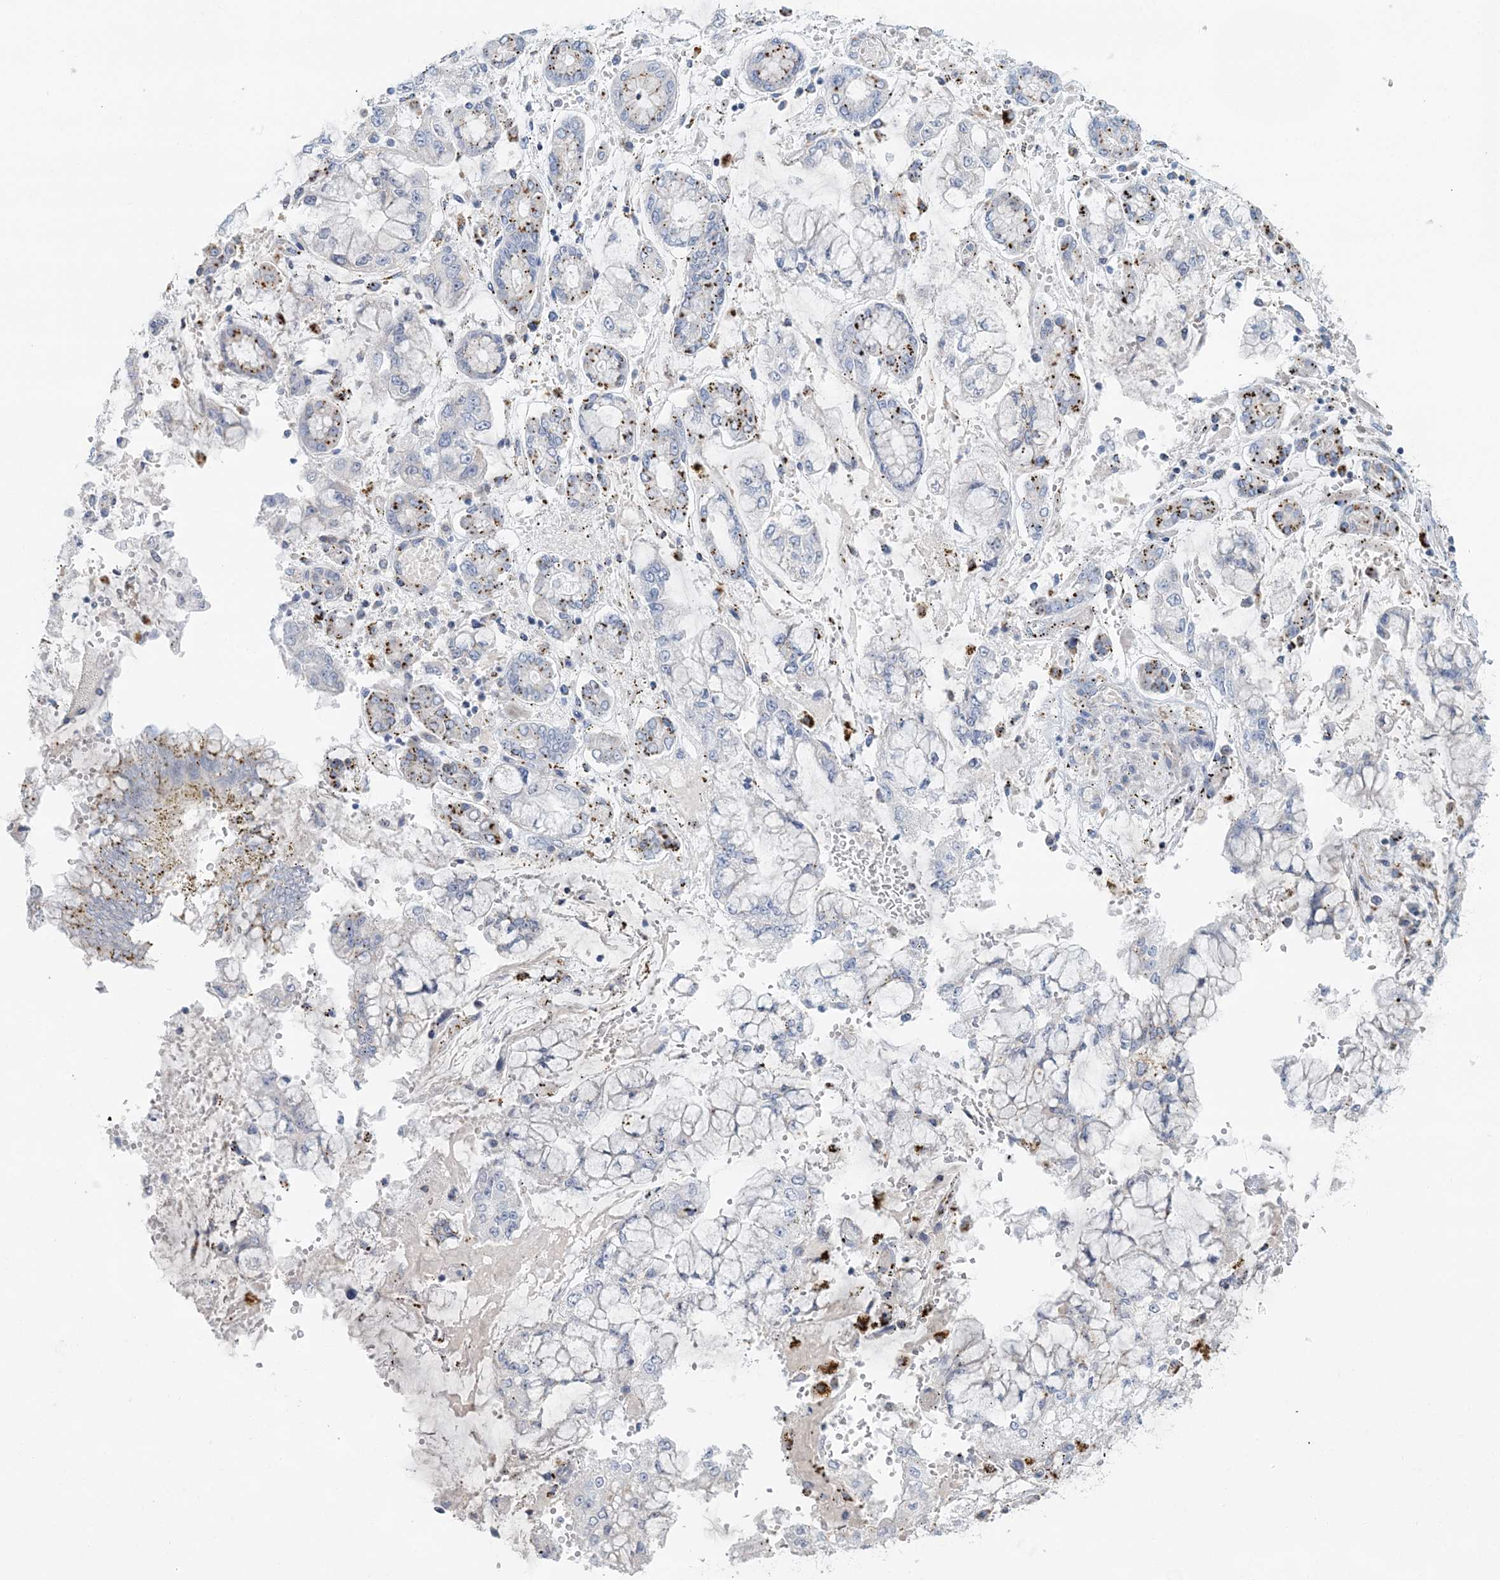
{"staining": {"intensity": "moderate", "quantity": "<25%", "location": "cytoplasmic/membranous"}, "tissue": "stomach cancer", "cell_type": "Tumor cells", "image_type": "cancer", "snomed": [{"axis": "morphology", "description": "Normal tissue, NOS"}, {"axis": "morphology", "description": "Adenocarcinoma, NOS"}, {"axis": "topography", "description": "Stomach, upper"}, {"axis": "topography", "description": "Stomach"}], "caption": "Approximately <25% of tumor cells in stomach cancer (adenocarcinoma) exhibit moderate cytoplasmic/membranous protein expression as visualized by brown immunohistochemical staining.", "gene": "TPP1", "patient": {"sex": "male", "age": 76}}